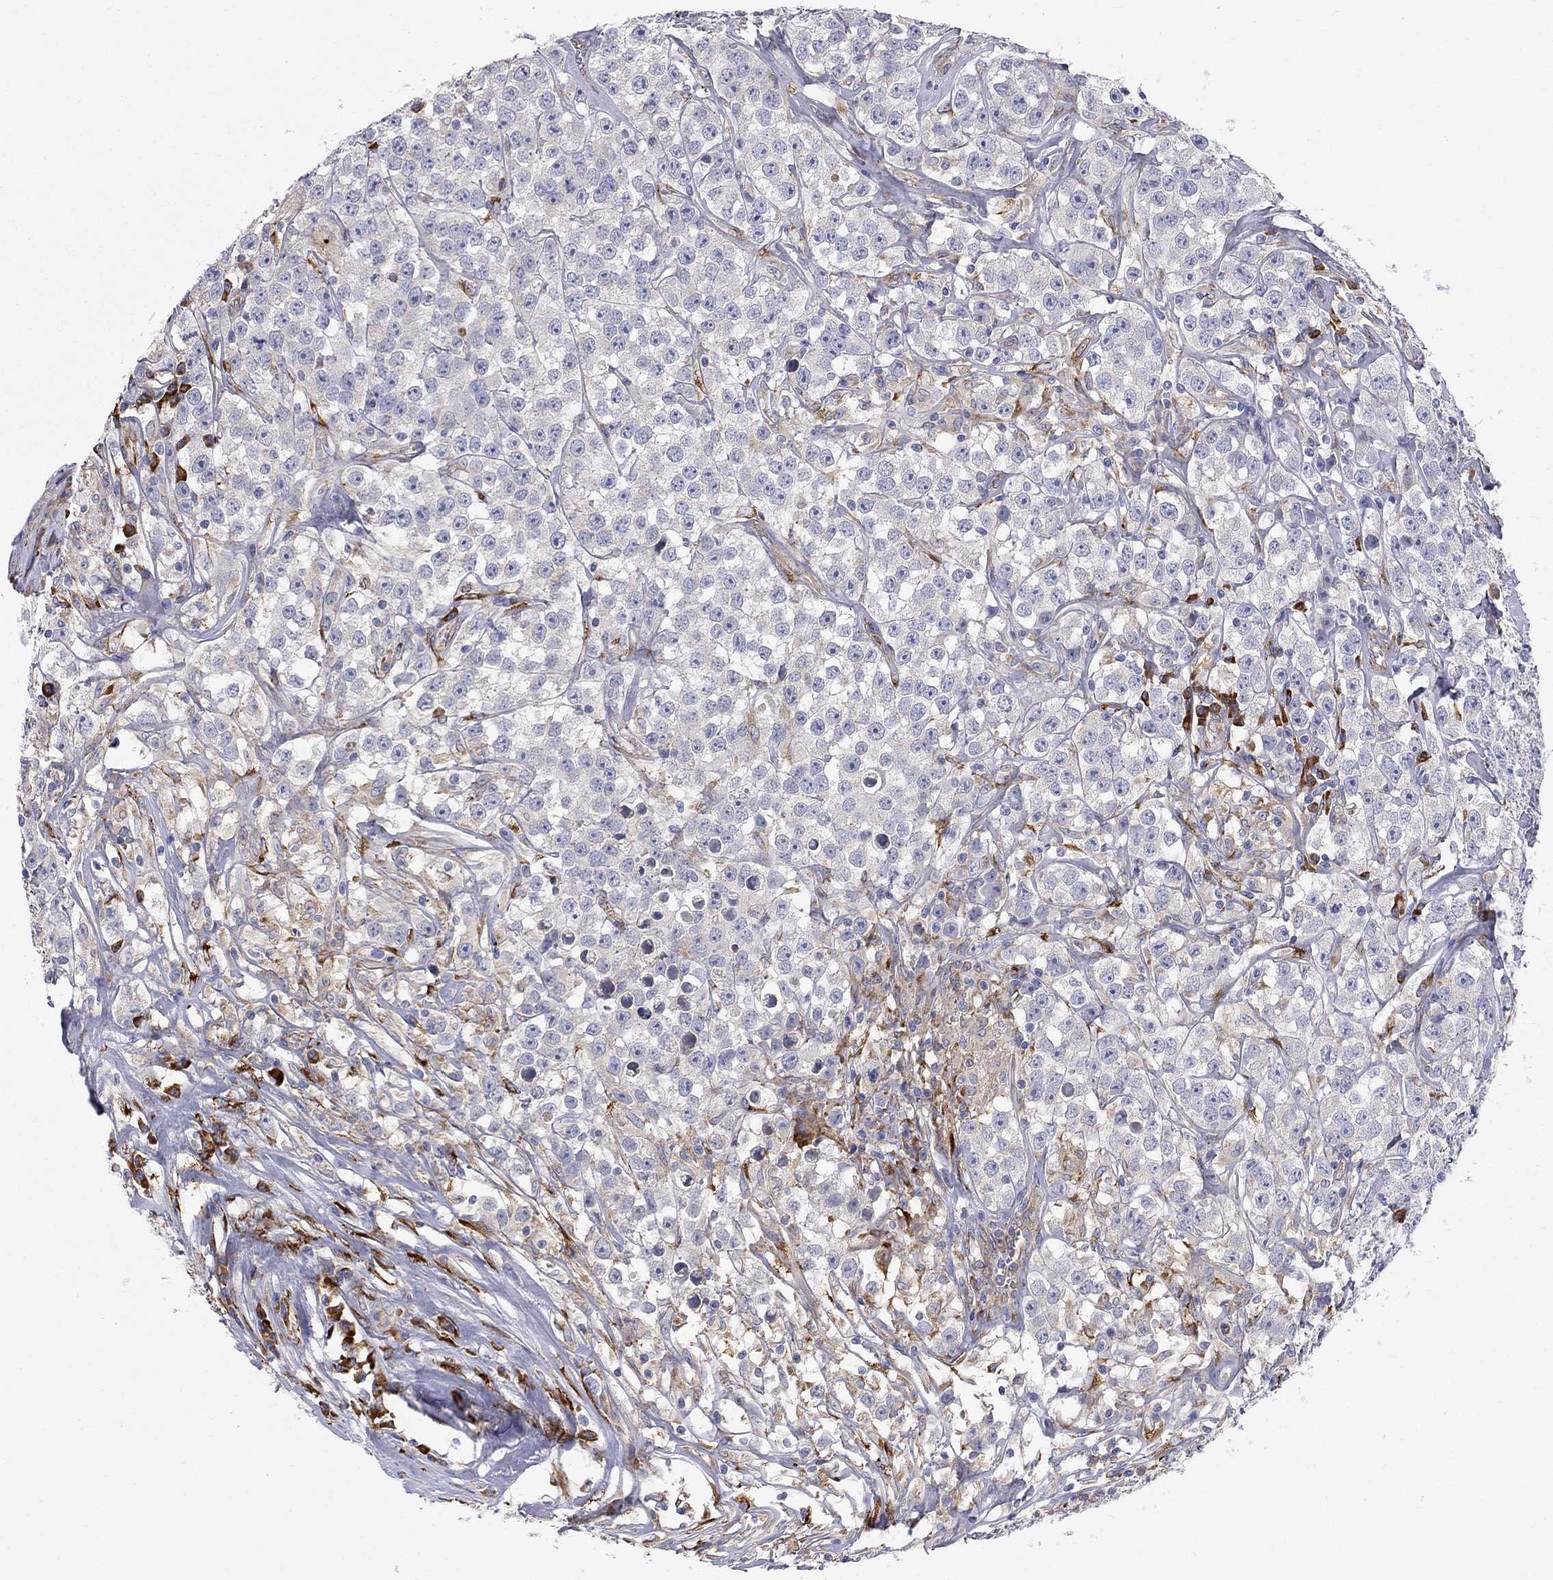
{"staining": {"intensity": "negative", "quantity": "none", "location": "none"}, "tissue": "testis cancer", "cell_type": "Tumor cells", "image_type": "cancer", "snomed": [{"axis": "morphology", "description": "Seminoma, NOS"}, {"axis": "topography", "description": "Testis"}], "caption": "This is a micrograph of IHC staining of testis cancer (seminoma), which shows no expression in tumor cells.", "gene": "CASTOR1", "patient": {"sex": "male", "age": 59}}